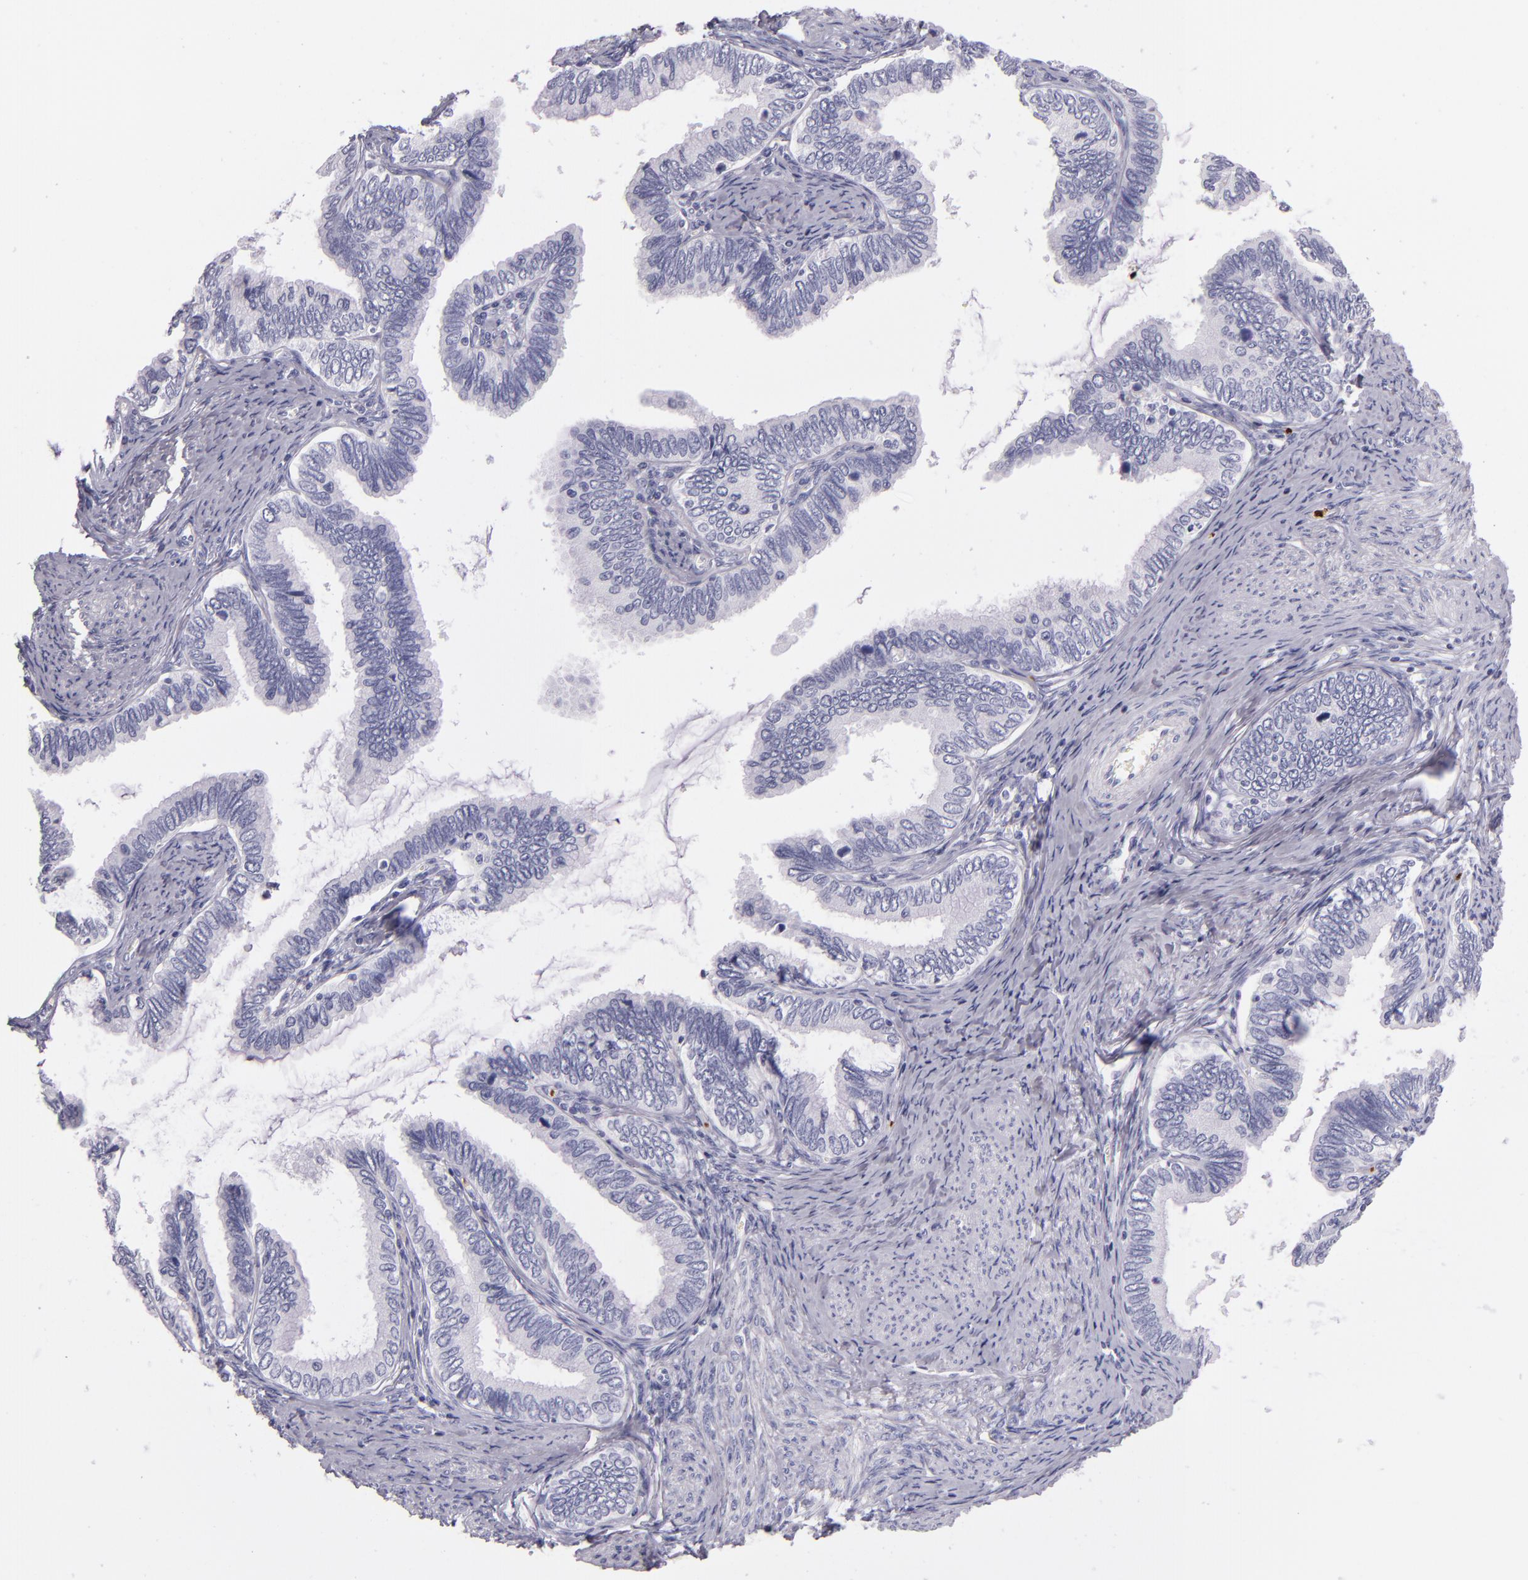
{"staining": {"intensity": "negative", "quantity": "none", "location": "none"}, "tissue": "cervical cancer", "cell_type": "Tumor cells", "image_type": "cancer", "snomed": [{"axis": "morphology", "description": "Adenocarcinoma, NOS"}, {"axis": "topography", "description": "Cervix"}], "caption": "Human cervical cancer (adenocarcinoma) stained for a protein using immunohistochemistry demonstrates no staining in tumor cells.", "gene": "GP1BA", "patient": {"sex": "female", "age": 49}}